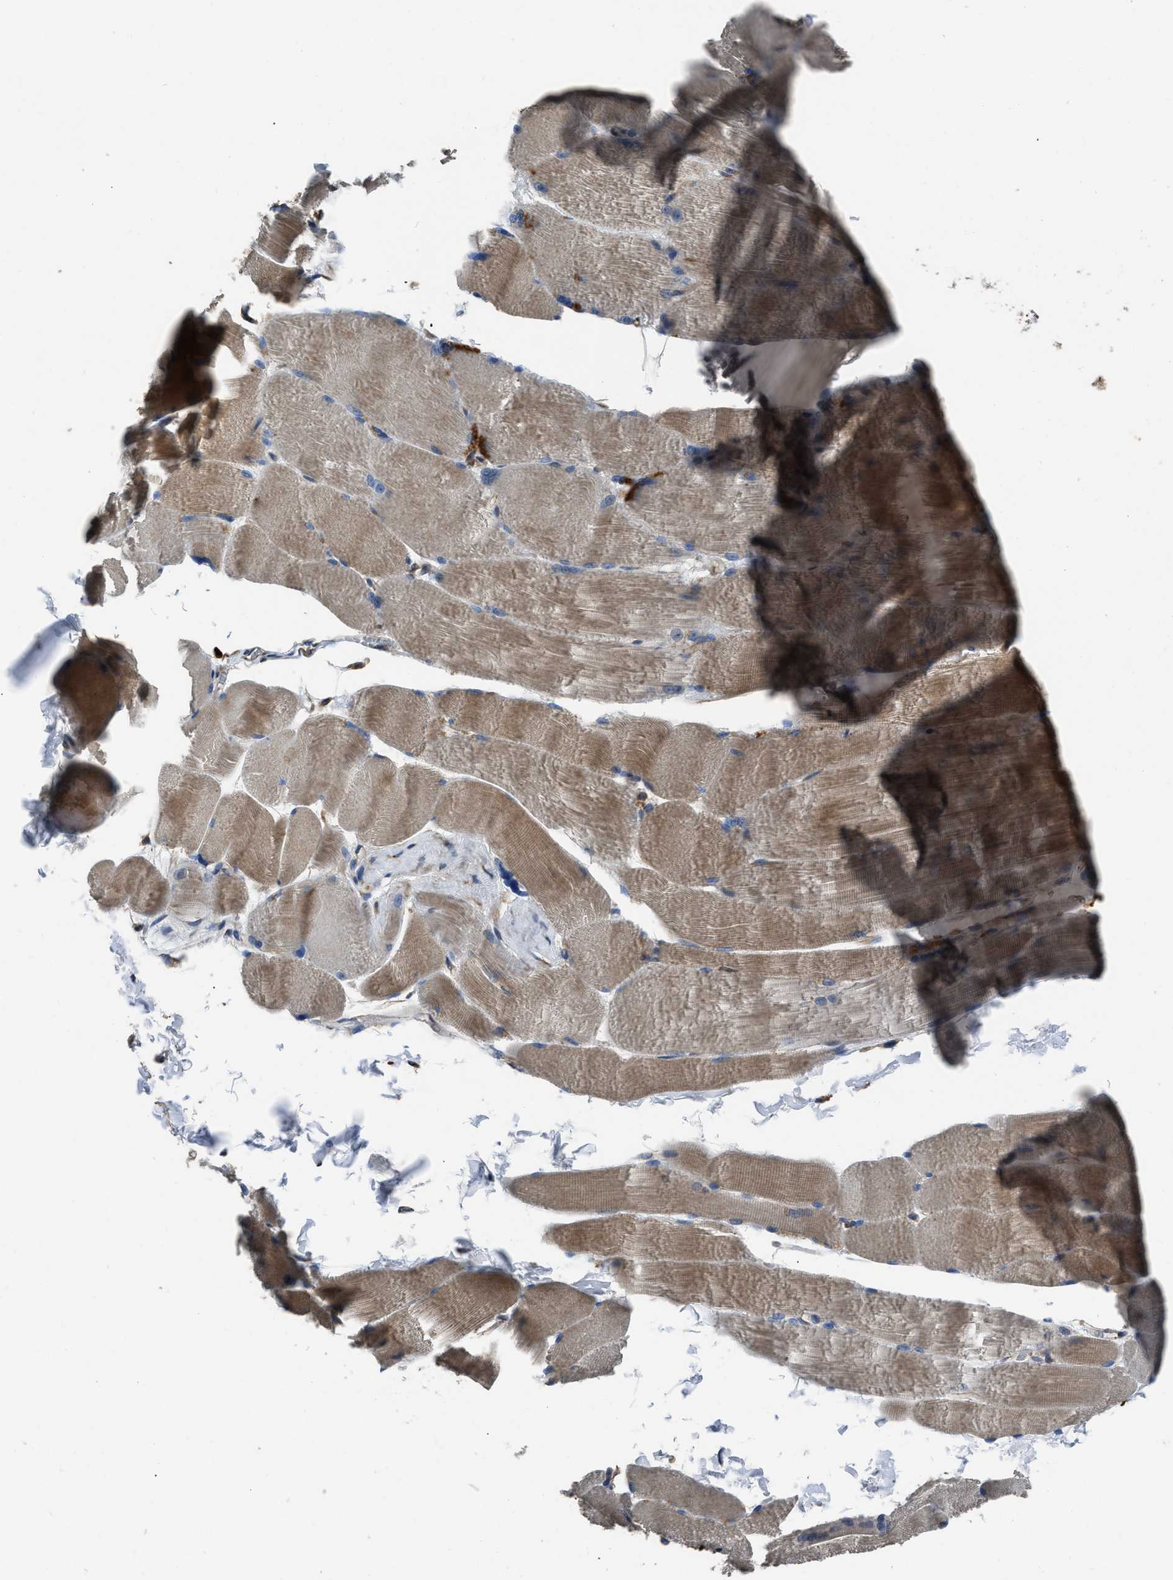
{"staining": {"intensity": "moderate", "quantity": "25%-75%", "location": "cytoplasmic/membranous"}, "tissue": "skeletal muscle", "cell_type": "Myocytes", "image_type": "normal", "snomed": [{"axis": "morphology", "description": "Normal tissue, NOS"}, {"axis": "topography", "description": "Skin"}, {"axis": "topography", "description": "Skeletal muscle"}], "caption": "Skeletal muscle stained with DAB IHC exhibits medium levels of moderate cytoplasmic/membranous staining in approximately 25%-75% of myocytes. (Stains: DAB in brown, nuclei in blue, Microscopy: brightfield microscopy at high magnification).", "gene": "ANGPT1", "patient": {"sex": "male", "age": 83}}